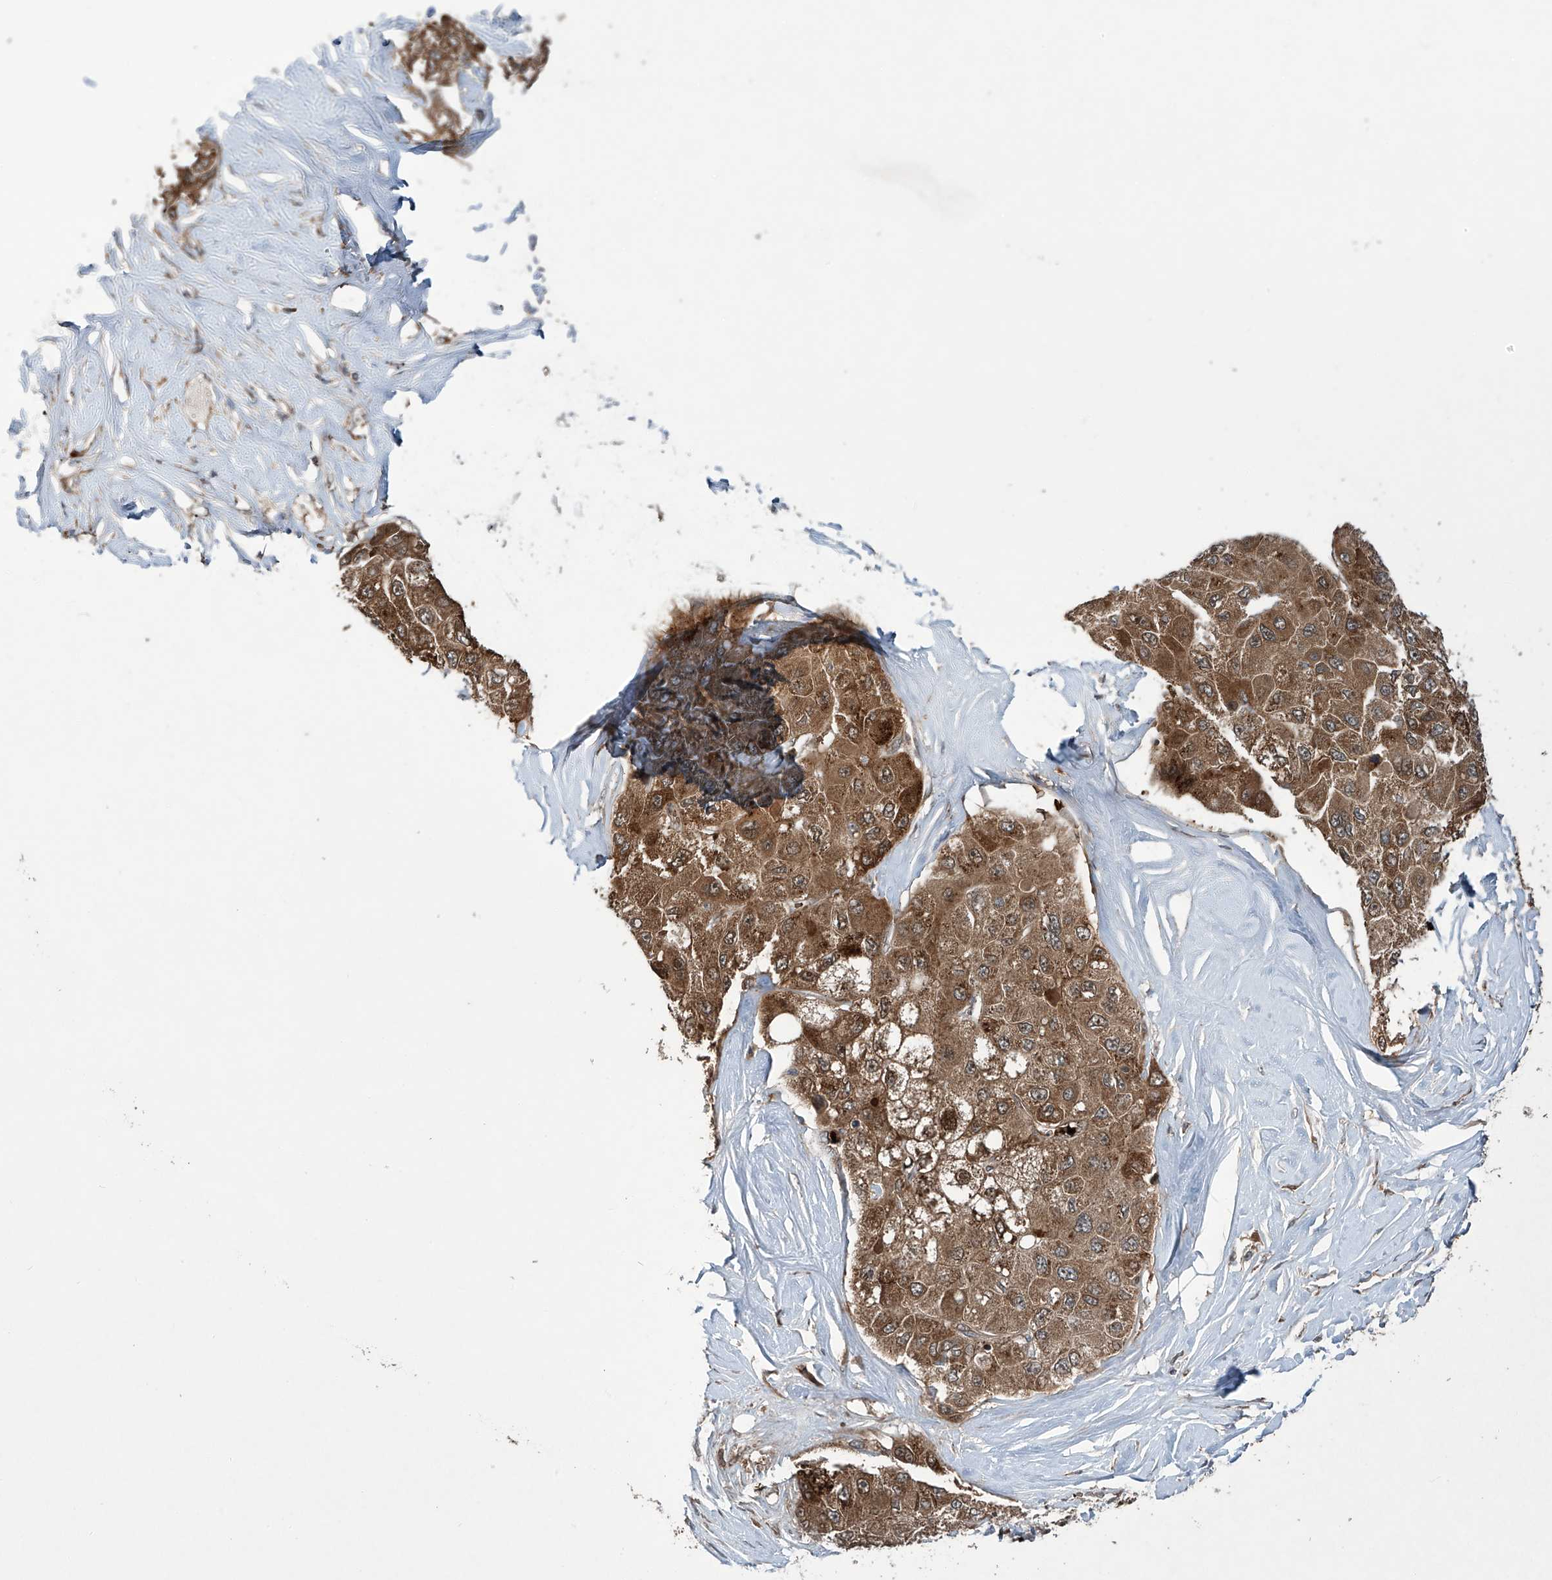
{"staining": {"intensity": "moderate", "quantity": ">75%", "location": "cytoplasmic/membranous"}, "tissue": "liver cancer", "cell_type": "Tumor cells", "image_type": "cancer", "snomed": [{"axis": "morphology", "description": "Carcinoma, Hepatocellular, NOS"}, {"axis": "topography", "description": "Liver"}], "caption": "Liver cancer (hepatocellular carcinoma) stained for a protein reveals moderate cytoplasmic/membranous positivity in tumor cells.", "gene": "ZDHHC9", "patient": {"sex": "male", "age": 80}}